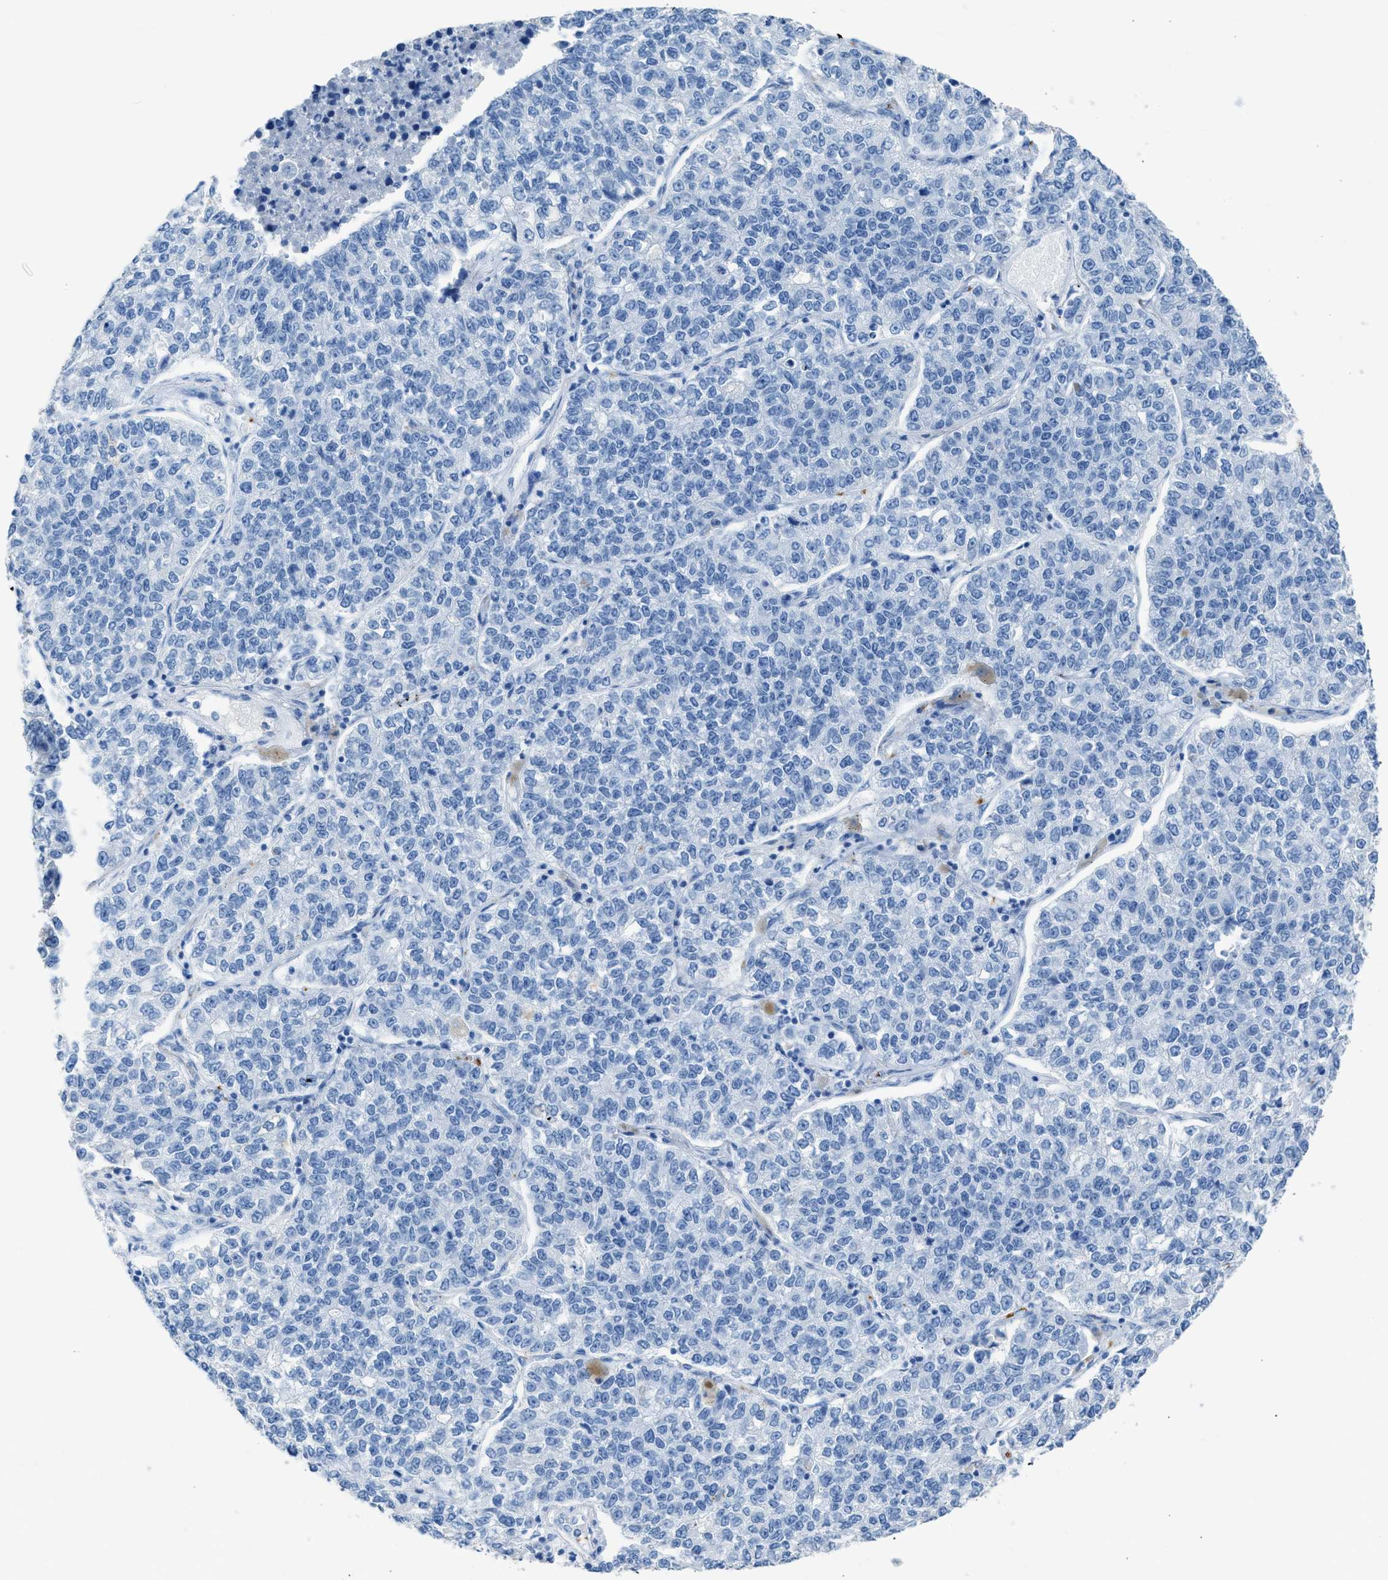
{"staining": {"intensity": "negative", "quantity": "none", "location": "none"}, "tissue": "lung cancer", "cell_type": "Tumor cells", "image_type": "cancer", "snomed": [{"axis": "morphology", "description": "Adenocarcinoma, NOS"}, {"axis": "topography", "description": "Lung"}], "caption": "IHC photomicrograph of neoplastic tissue: lung cancer (adenocarcinoma) stained with DAB (3,3'-diaminobenzidine) displays no significant protein staining in tumor cells. Brightfield microscopy of IHC stained with DAB (brown) and hematoxylin (blue), captured at high magnification.", "gene": "FAIM2", "patient": {"sex": "male", "age": 49}}